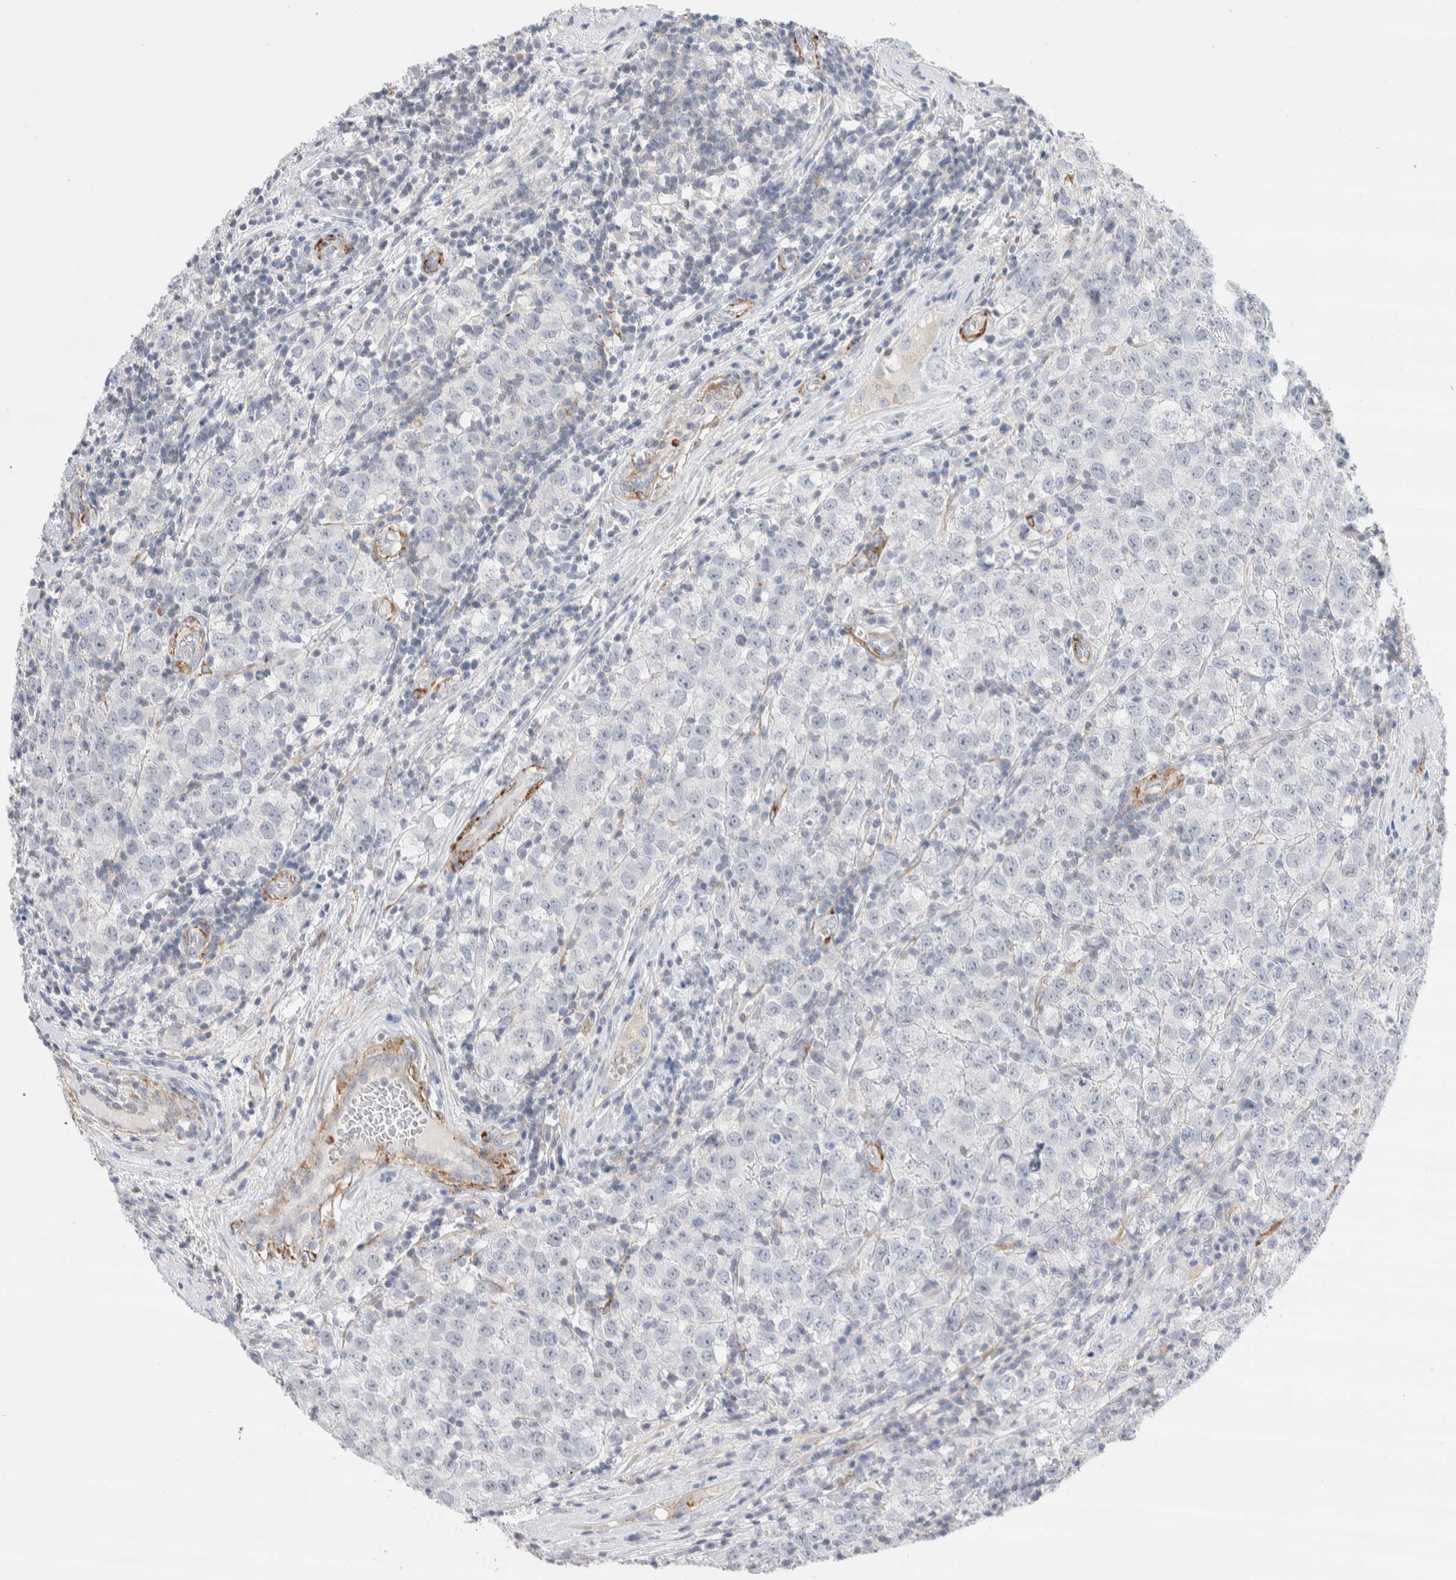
{"staining": {"intensity": "negative", "quantity": "none", "location": "none"}, "tissue": "testis cancer", "cell_type": "Tumor cells", "image_type": "cancer", "snomed": [{"axis": "morphology", "description": "Seminoma, NOS"}, {"axis": "morphology", "description": "Carcinoma, Embryonal, NOS"}, {"axis": "topography", "description": "Testis"}], "caption": "Immunohistochemistry (IHC) of human testis cancer (embryonal carcinoma) exhibits no staining in tumor cells. (Stains: DAB (3,3'-diaminobenzidine) immunohistochemistry (IHC) with hematoxylin counter stain, Microscopy: brightfield microscopy at high magnification).", "gene": "SEPTIN4", "patient": {"sex": "male", "age": 28}}